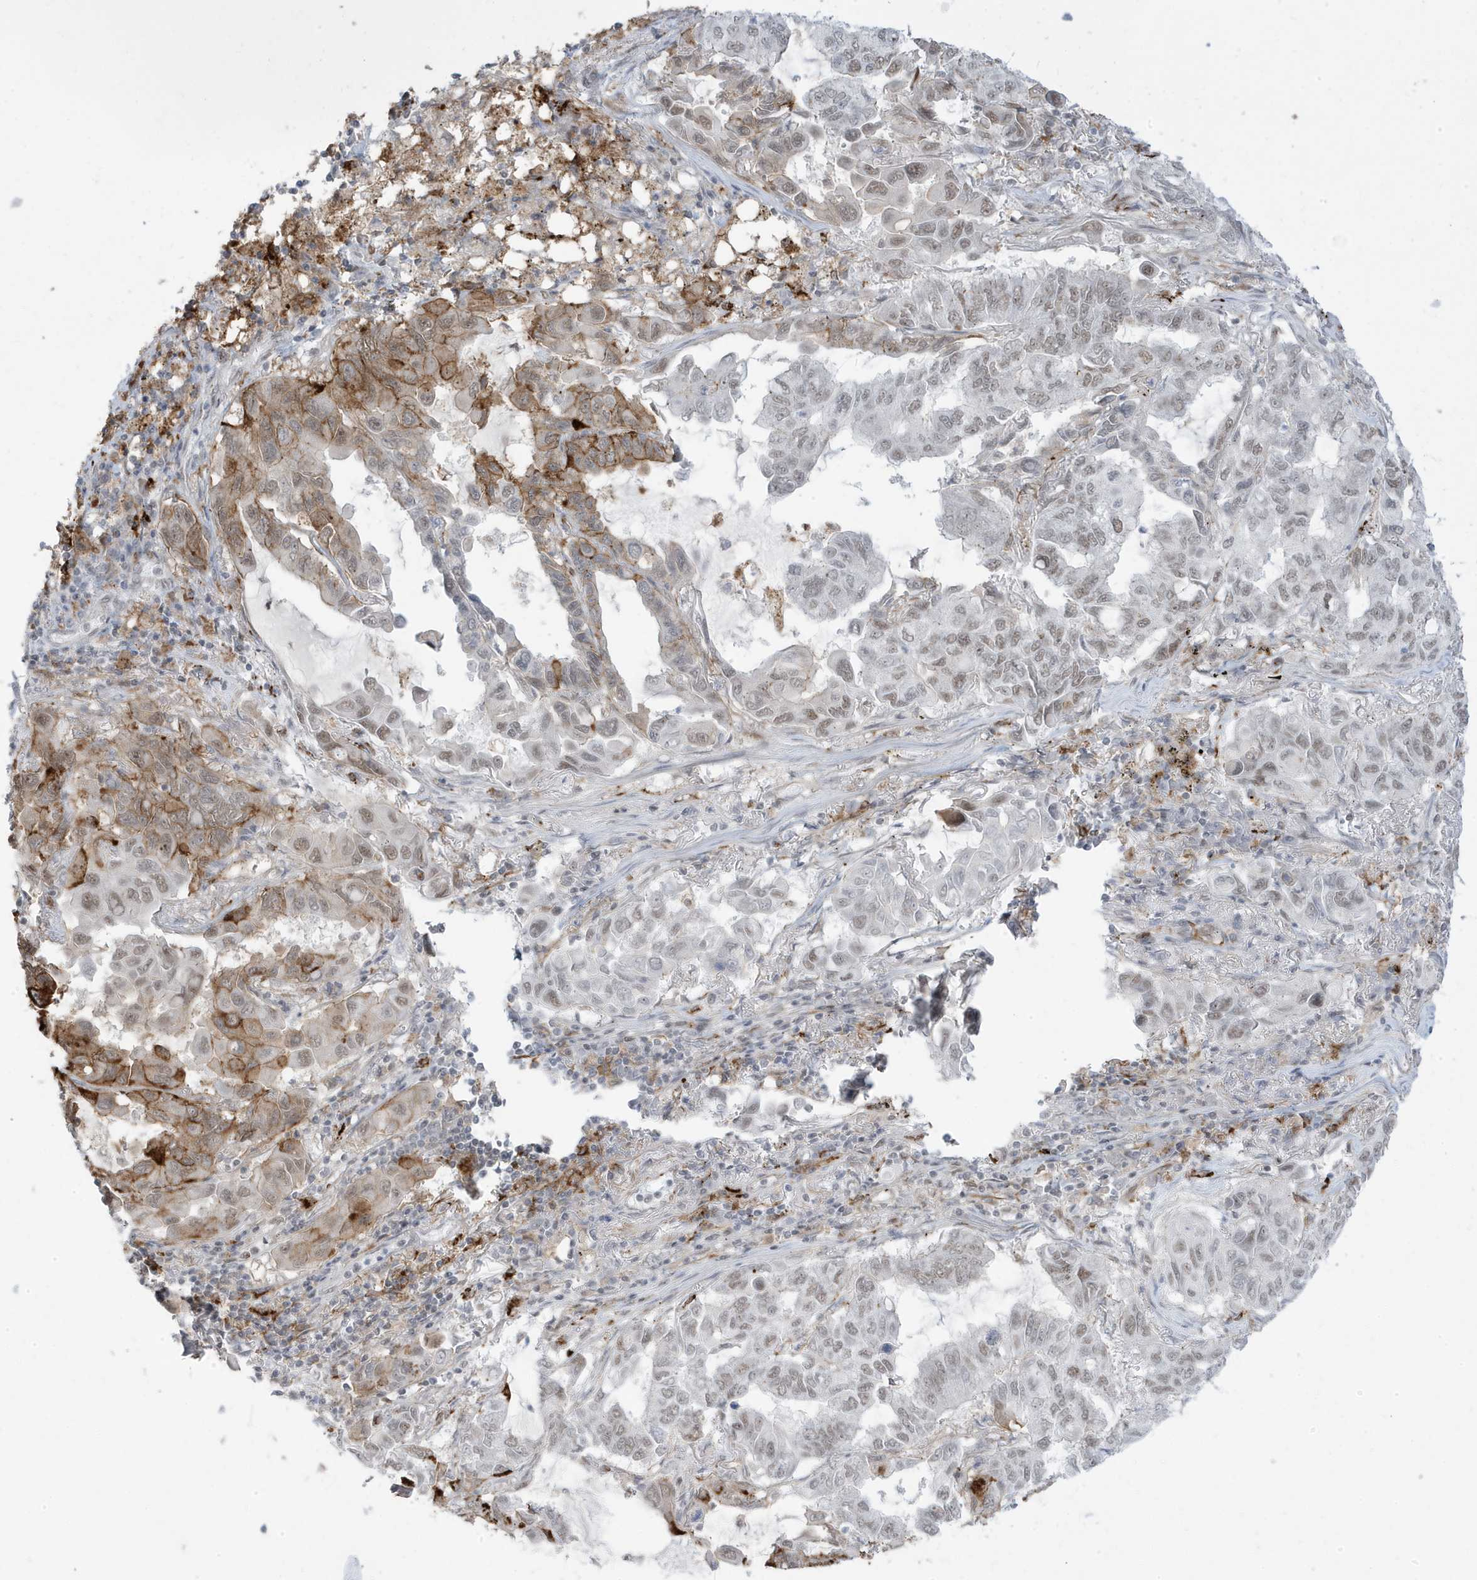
{"staining": {"intensity": "strong", "quantity": "<25%", "location": "cytoplasmic/membranous,nuclear"}, "tissue": "lung cancer", "cell_type": "Tumor cells", "image_type": "cancer", "snomed": [{"axis": "morphology", "description": "Adenocarcinoma, NOS"}, {"axis": "topography", "description": "Lung"}], "caption": "IHC micrograph of neoplastic tissue: human lung cancer (adenocarcinoma) stained using IHC shows medium levels of strong protein expression localized specifically in the cytoplasmic/membranous and nuclear of tumor cells, appearing as a cytoplasmic/membranous and nuclear brown color.", "gene": "ADAMTSL3", "patient": {"sex": "male", "age": 64}}